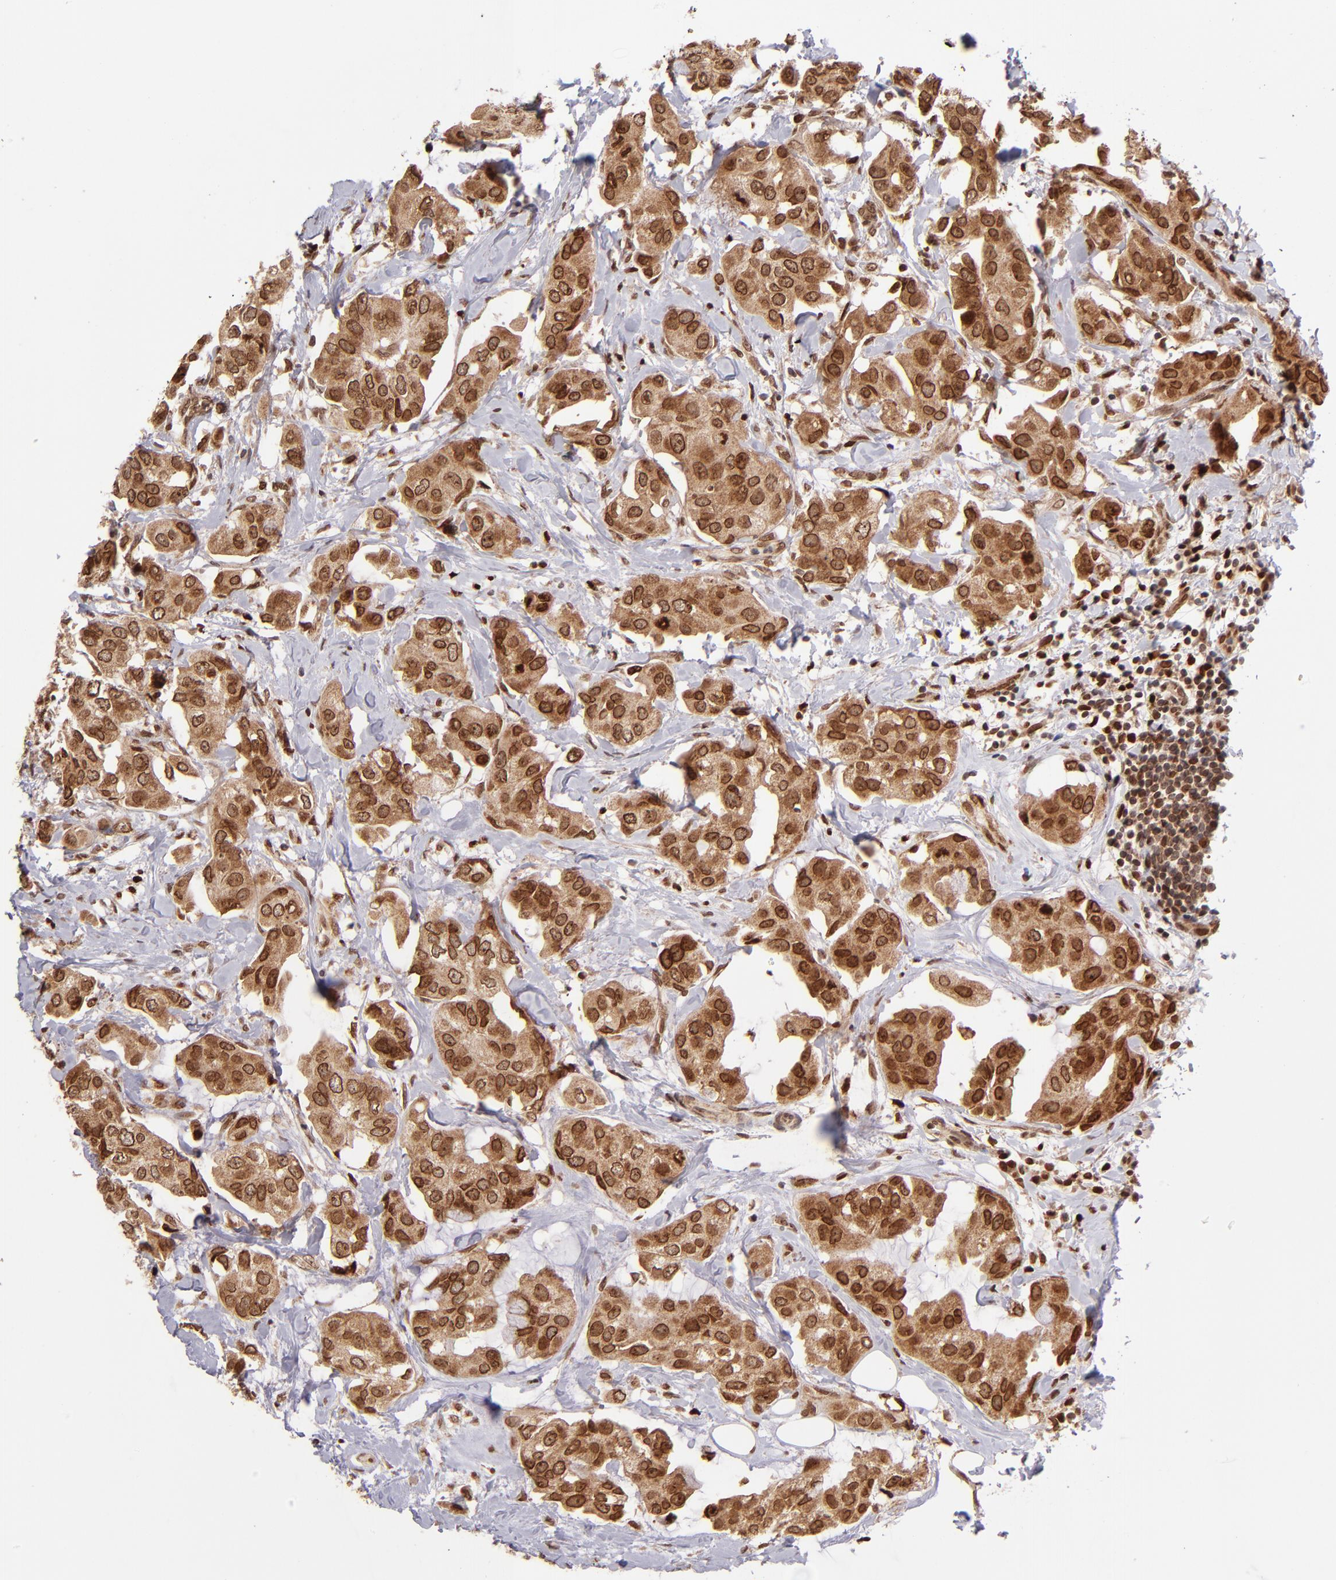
{"staining": {"intensity": "strong", "quantity": ">75%", "location": "cytoplasmic/membranous,nuclear"}, "tissue": "breast cancer", "cell_type": "Tumor cells", "image_type": "cancer", "snomed": [{"axis": "morphology", "description": "Duct carcinoma"}, {"axis": "topography", "description": "Breast"}], "caption": "Immunohistochemistry (IHC) photomicrograph of neoplastic tissue: intraductal carcinoma (breast) stained using IHC demonstrates high levels of strong protein expression localized specifically in the cytoplasmic/membranous and nuclear of tumor cells, appearing as a cytoplasmic/membranous and nuclear brown color.", "gene": "TOP1MT", "patient": {"sex": "female", "age": 40}}